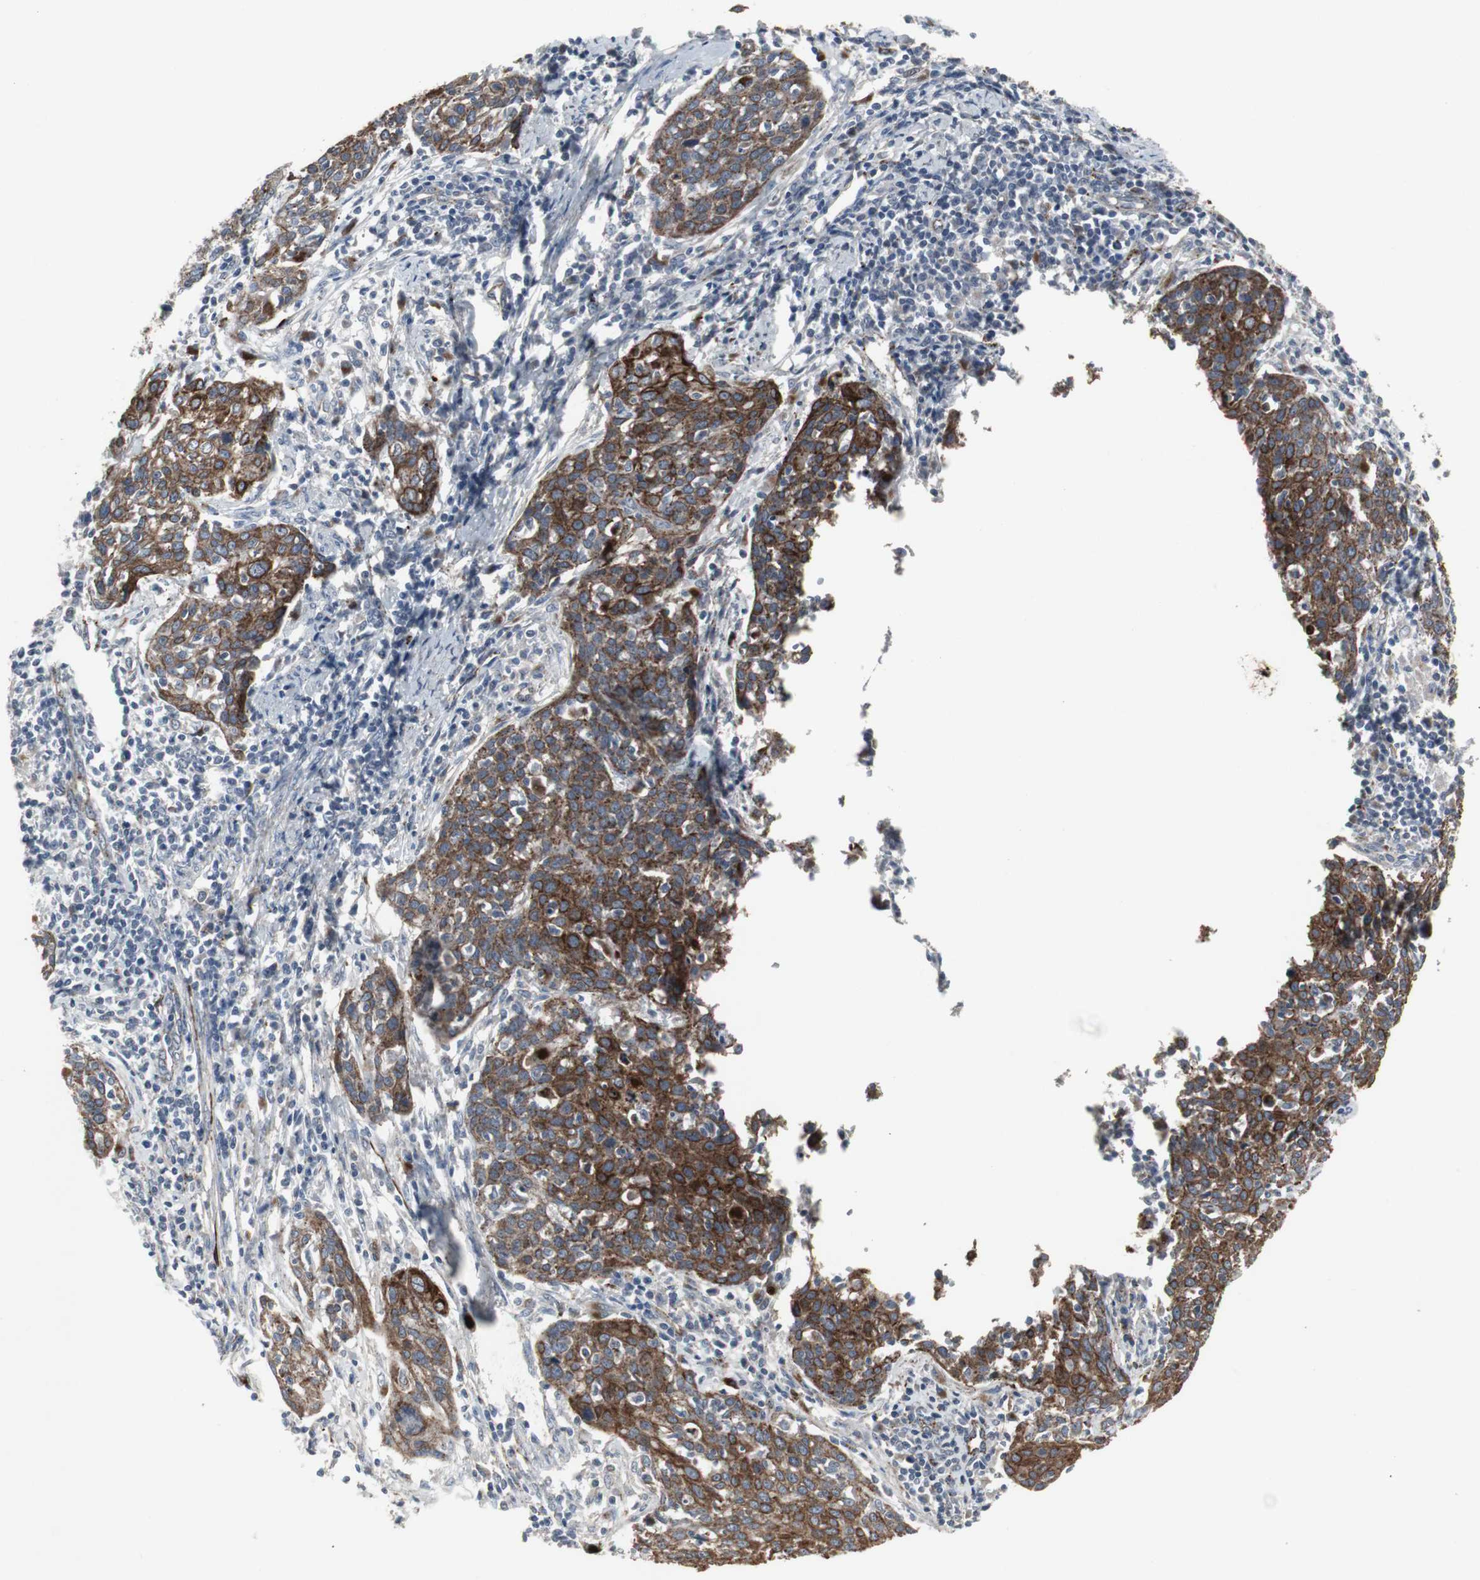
{"staining": {"intensity": "strong", "quantity": ">75%", "location": "cytoplasmic/membranous"}, "tissue": "cervical cancer", "cell_type": "Tumor cells", "image_type": "cancer", "snomed": [{"axis": "morphology", "description": "Squamous cell carcinoma, NOS"}, {"axis": "topography", "description": "Cervix"}], "caption": "Protein expression analysis of squamous cell carcinoma (cervical) displays strong cytoplasmic/membranous positivity in about >75% of tumor cells. The staining was performed using DAB (3,3'-diaminobenzidine), with brown indicating positive protein expression. Nuclei are stained blue with hematoxylin.", "gene": "GBA1", "patient": {"sex": "female", "age": 38}}